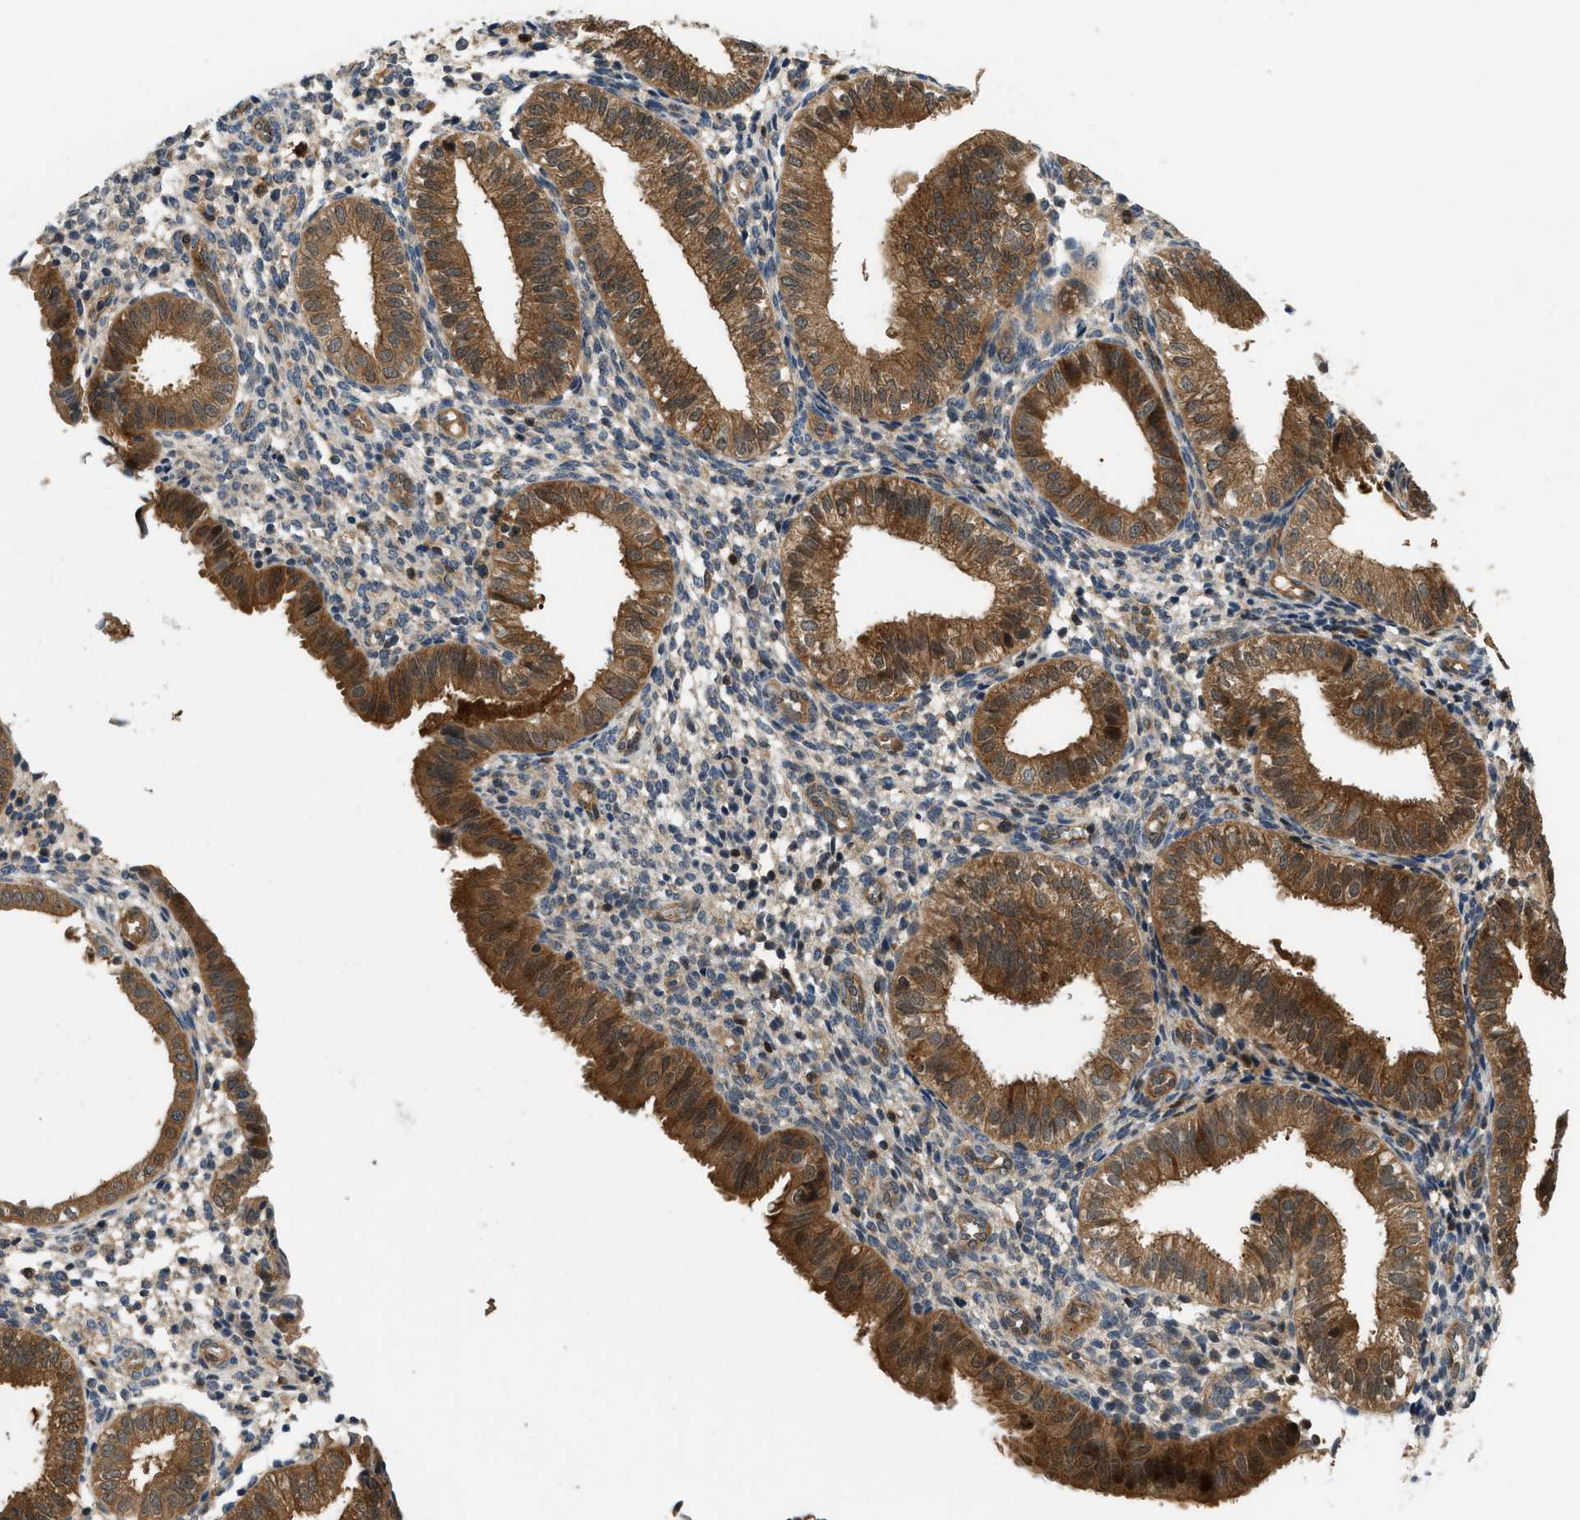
{"staining": {"intensity": "weak", "quantity": "<25%", "location": "cytoplasmic/membranous"}, "tissue": "endometrium", "cell_type": "Cells in endometrial stroma", "image_type": "normal", "snomed": [{"axis": "morphology", "description": "Normal tissue, NOS"}, {"axis": "topography", "description": "Endometrium"}], "caption": "This is an IHC image of unremarkable endometrium. There is no positivity in cells in endometrial stroma.", "gene": "GPR31", "patient": {"sex": "female", "age": 39}}